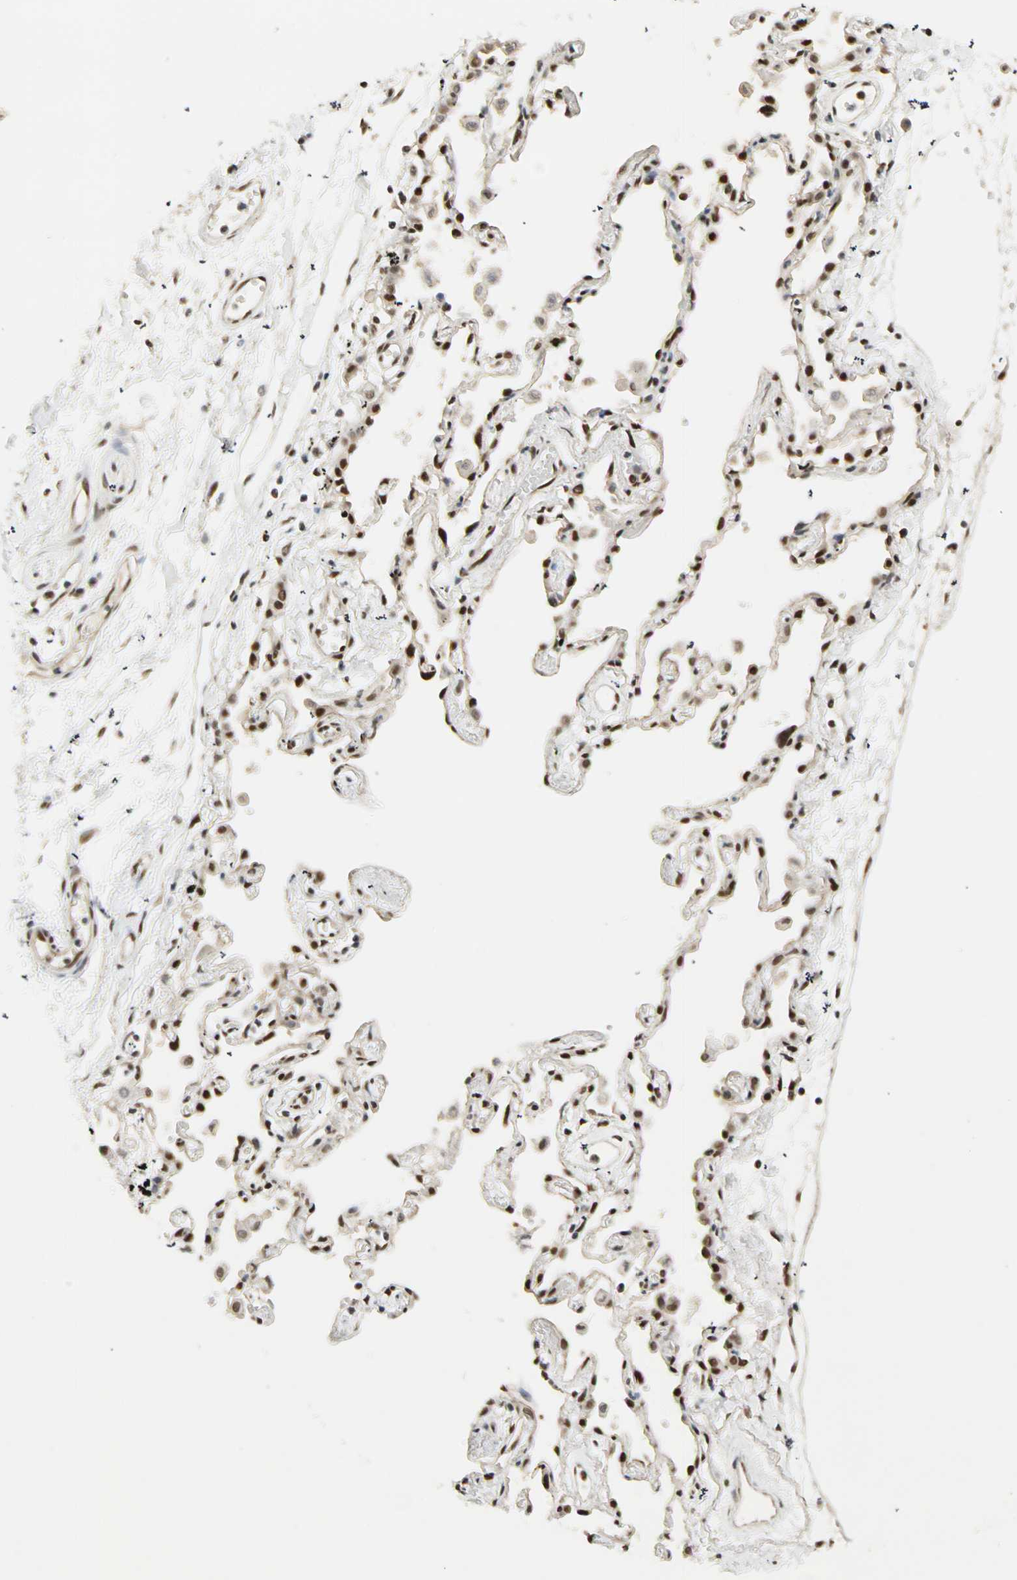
{"staining": {"intensity": "moderate", "quantity": ">75%", "location": "nuclear"}, "tissue": "adipose tissue", "cell_type": "Adipocytes", "image_type": "normal", "snomed": [{"axis": "morphology", "description": "Normal tissue, NOS"}, {"axis": "morphology", "description": "Adenocarcinoma, NOS"}, {"axis": "topography", "description": "Cartilage tissue"}, {"axis": "topography", "description": "Bronchus"}, {"axis": "topography", "description": "Lung"}], "caption": "Protein positivity by immunohistochemistry (IHC) displays moderate nuclear positivity in about >75% of adipocytes in unremarkable adipose tissue. (Stains: DAB in brown, nuclei in blue, Microscopy: brightfield microscopy at high magnification).", "gene": "BLM", "patient": {"sex": "female", "age": 67}}